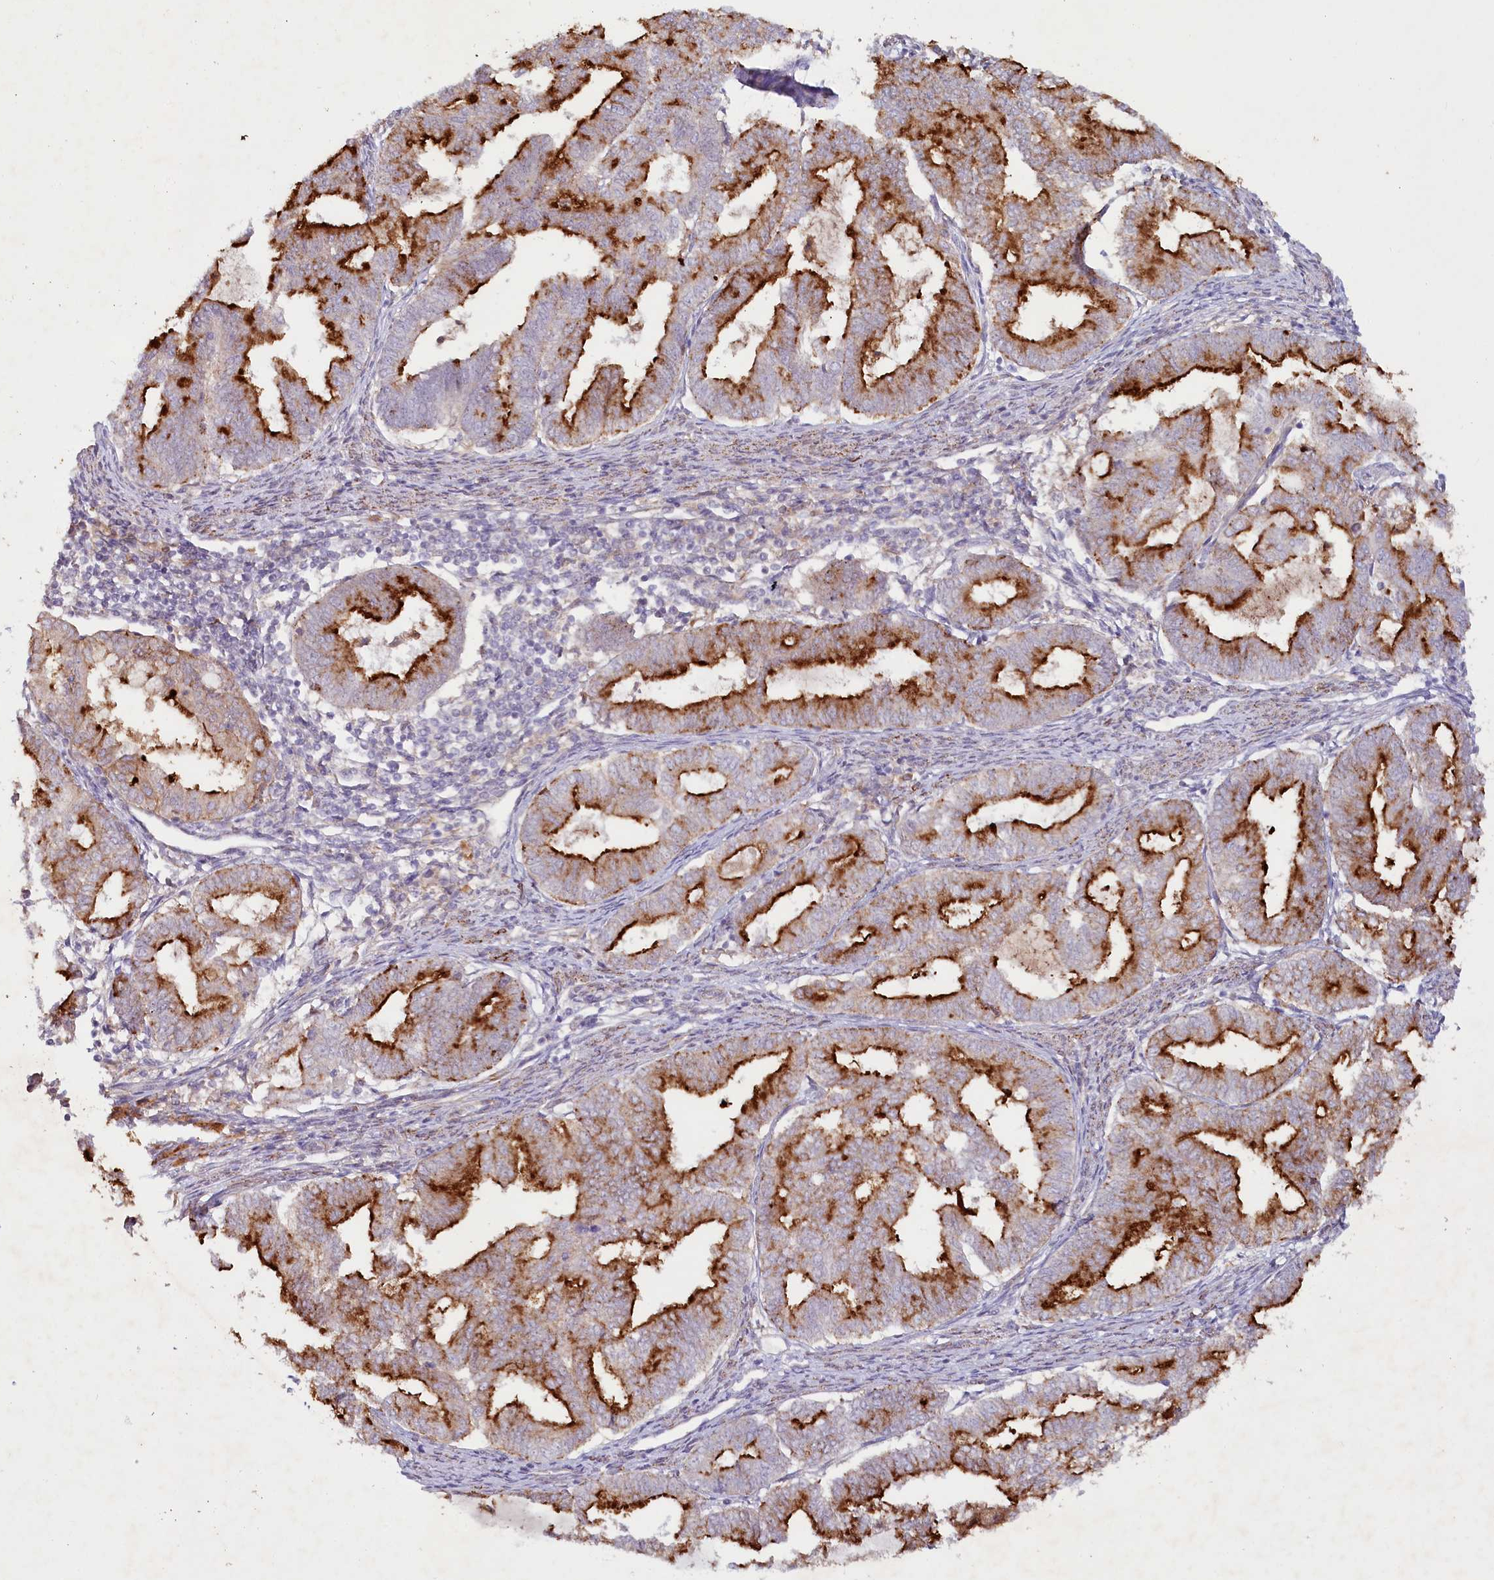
{"staining": {"intensity": "strong", "quantity": ">75%", "location": "cytoplasmic/membranous"}, "tissue": "endometrial cancer", "cell_type": "Tumor cells", "image_type": "cancer", "snomed": [{"axis": "morphology", "description": "Adenocarcinoma, NOS"}, {"axis": "topography", "description": "Endometrium"}], "caption": "This micrograph displays adenocarcinoma (endometrial) stained with immunohistochemistry (IHC) to label a protein in brown. The cytoplasmic/membranous of tumor cells show strong positivity for the protein. Nuclei are counter-stained blue.", "gene": "ALDH3B1", "patient": {"sex": "female", "age": 79}}